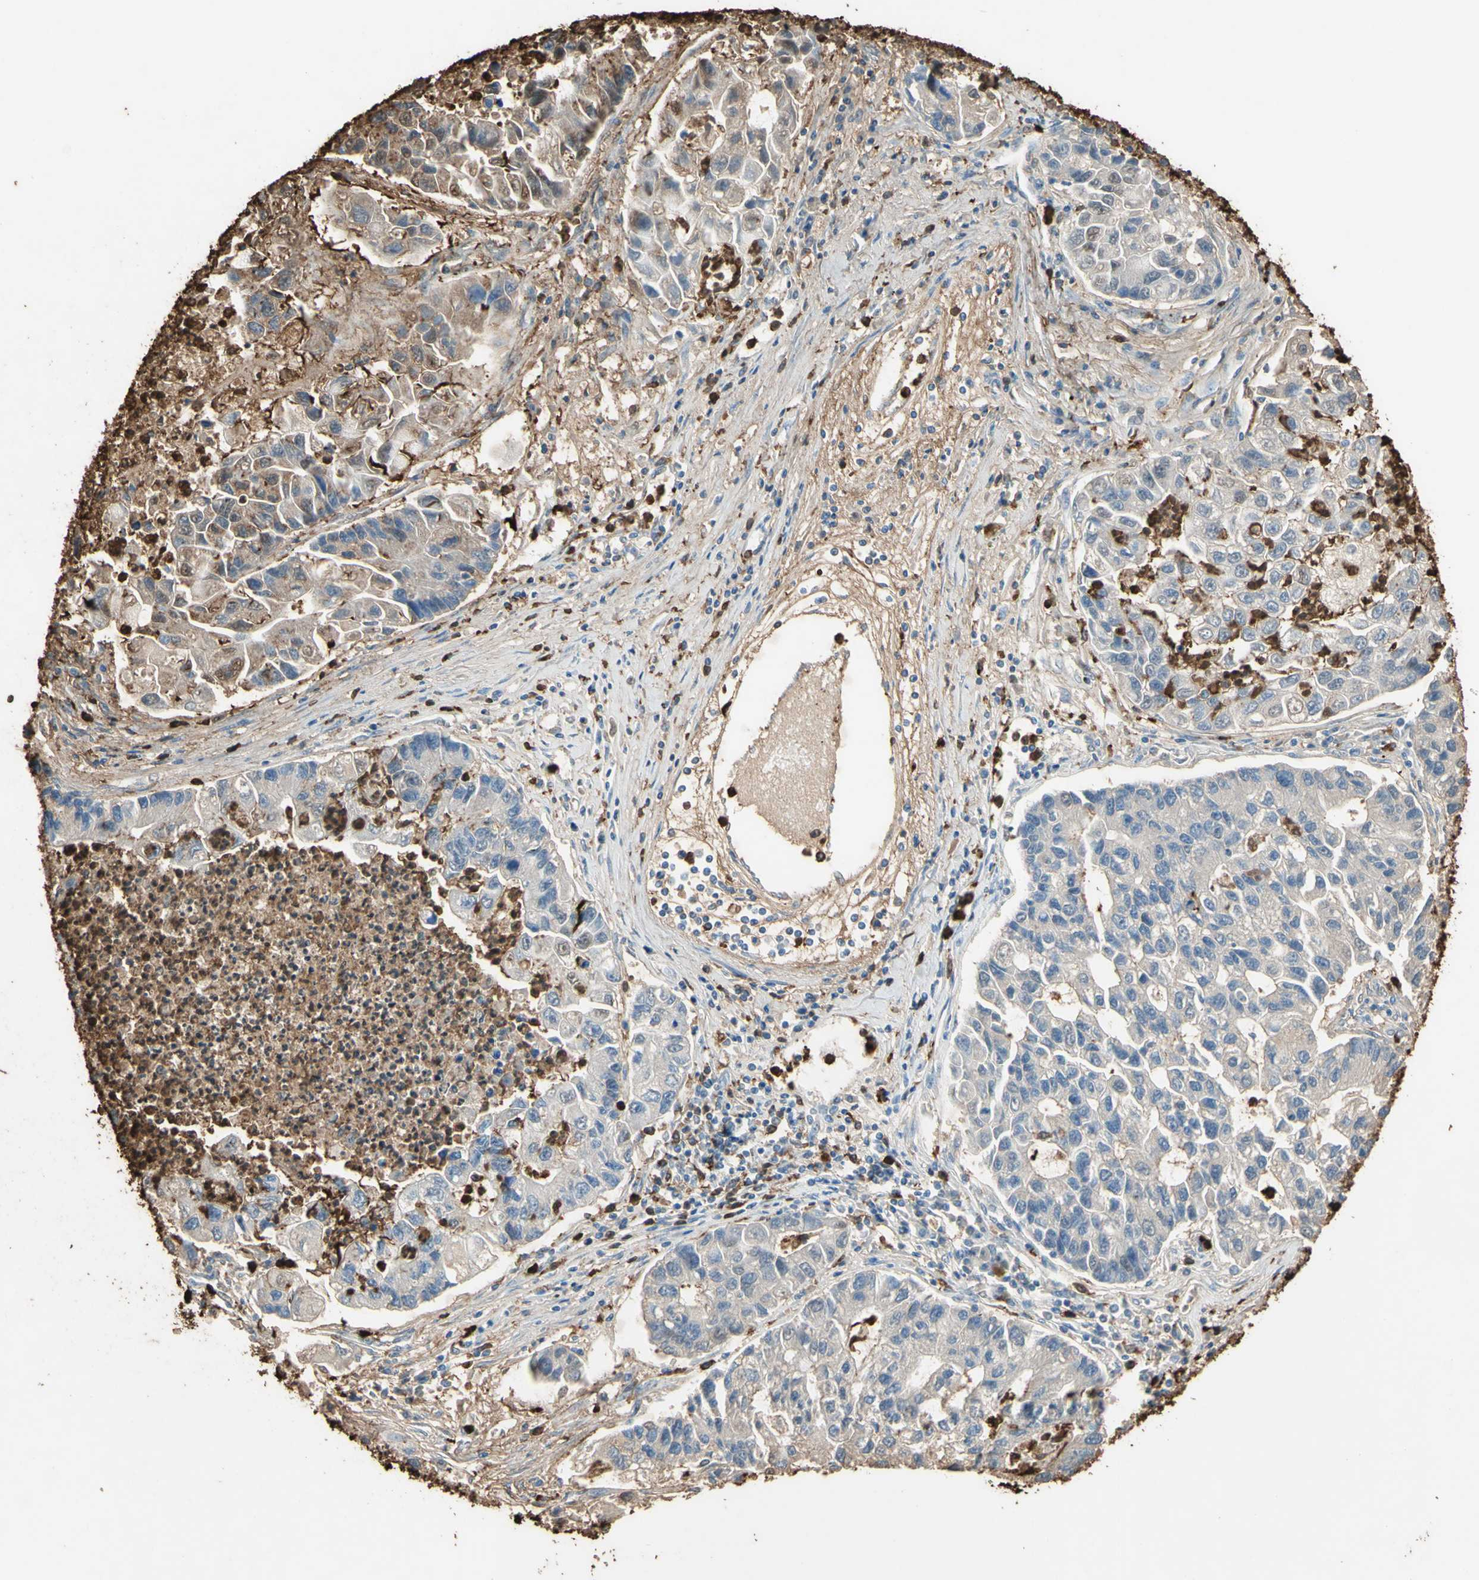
{"staining": {"intensity": "weak", "quantity": "<25%", "location": "cytoplasmic/membranous,nuclear"}, "tissue": "lung cancer", "cell_type": "Tumor cells", "image_type": "cancer", "snomed": [{"axis": "morphology", "description": "Adenocarcinoma, NOS"}, {"axis": "topography", "description": "Lung"}], "caption": "Lung adenocarcinoma stained for a protein using immunohistochemistry shows no expression tumor cells.", "gene": "NFKBIZ", "patient": {"sex": "female", "age": 51}}